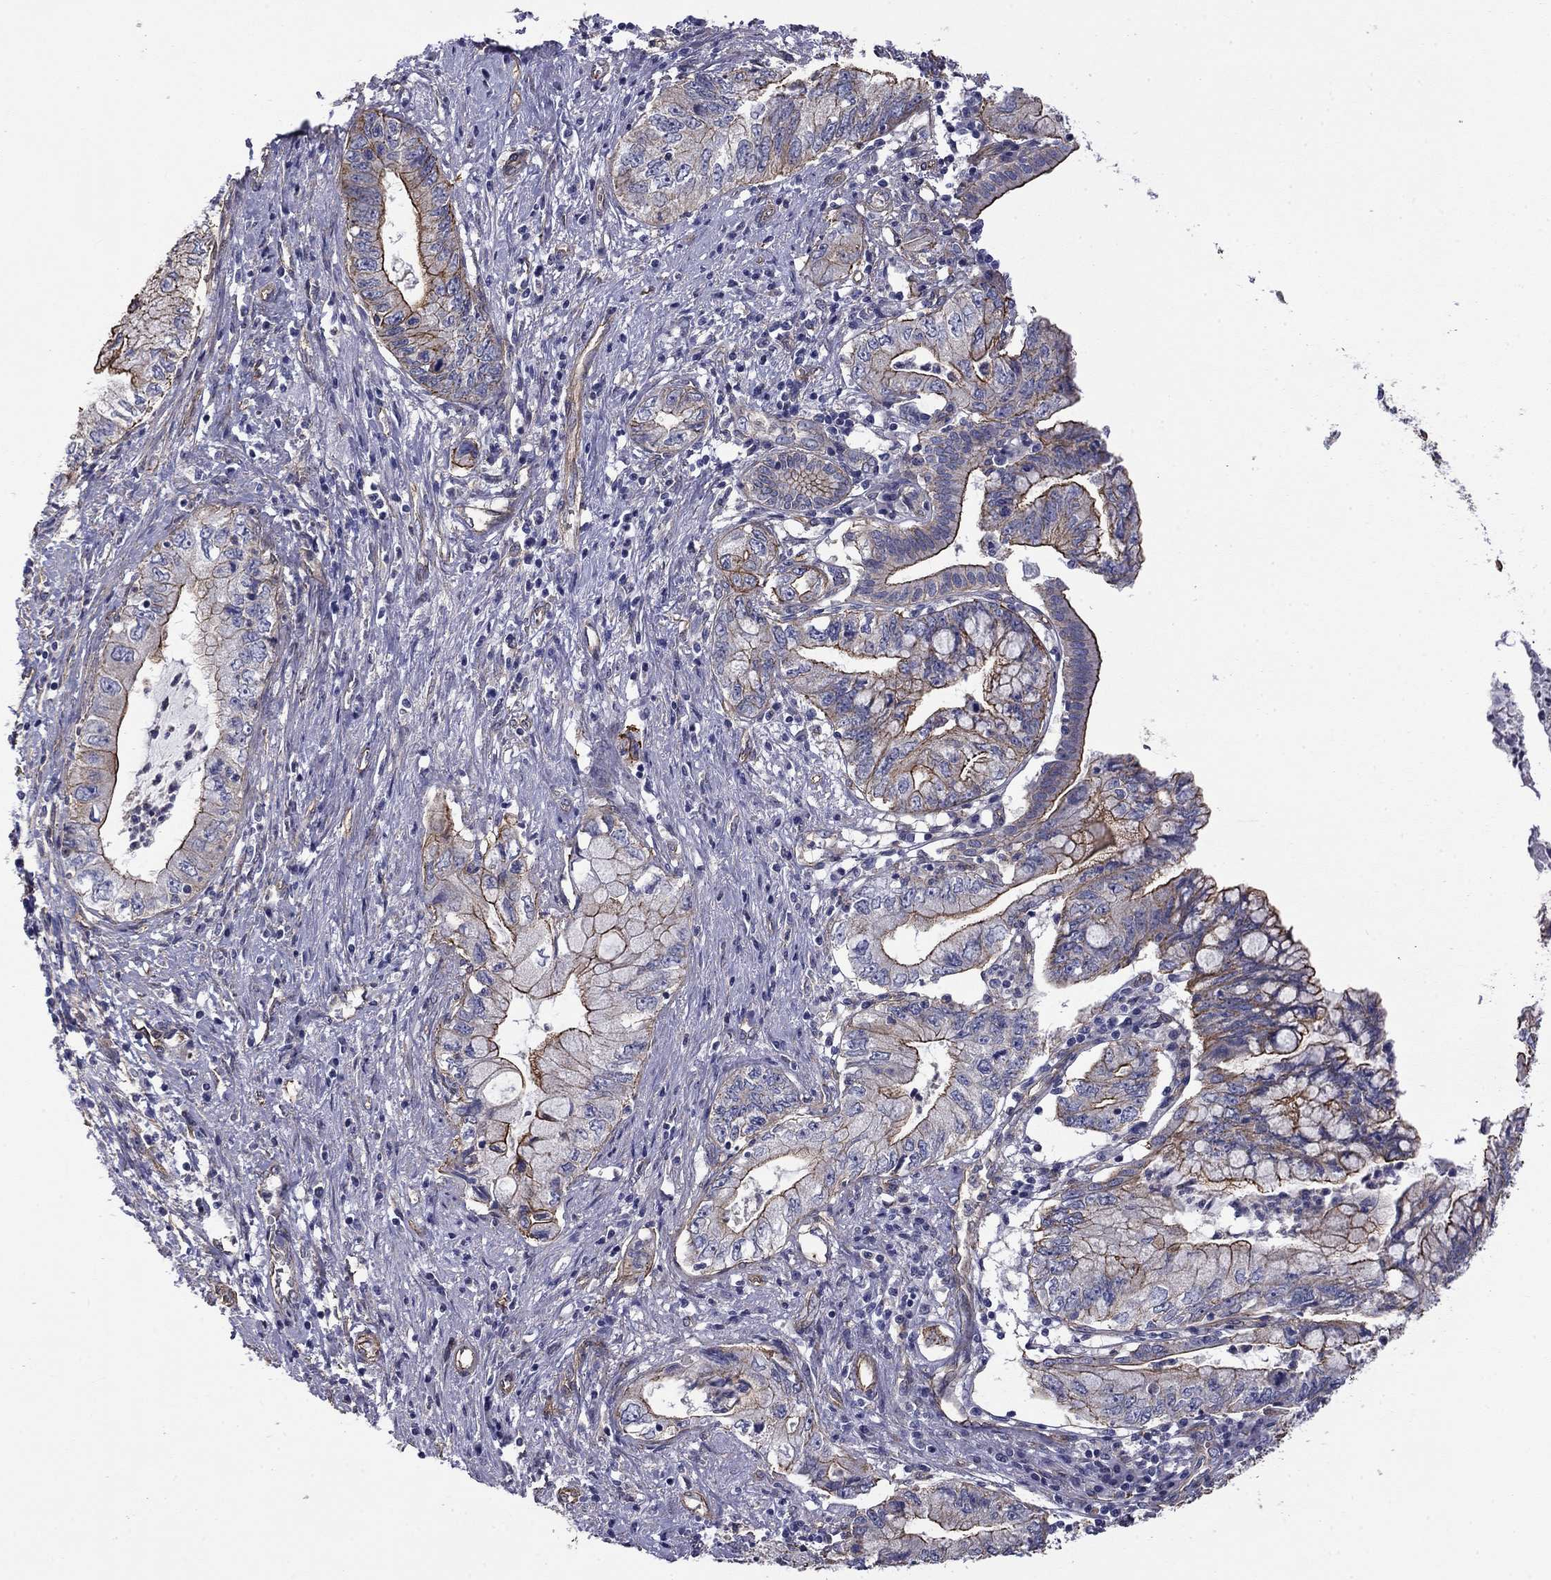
{"staining": {"intensity": "strong", "quantity": "25%-75%", "location": "cytoplasmic/membranous"}, "tissue": "pancreatic cancer", "cell_type": "Tumor cells", "image_type": "cancer", "snomed": [{"axis": "morphology", "description": "Adenocarcinoma, NOS"}, {"axis": "topography", "description": "Pancreas"}], "caption": "A high-resolution histopathology image shows immunohistochemistry (IHC) staining of pancreatic cancer (adenocarcinoma), which displays strong cytoplasmic/membranous staining in approximately 25%-75% of tumor cells.", "gene": "TCHH", "patient": {"sex": "female", "age": 73}}